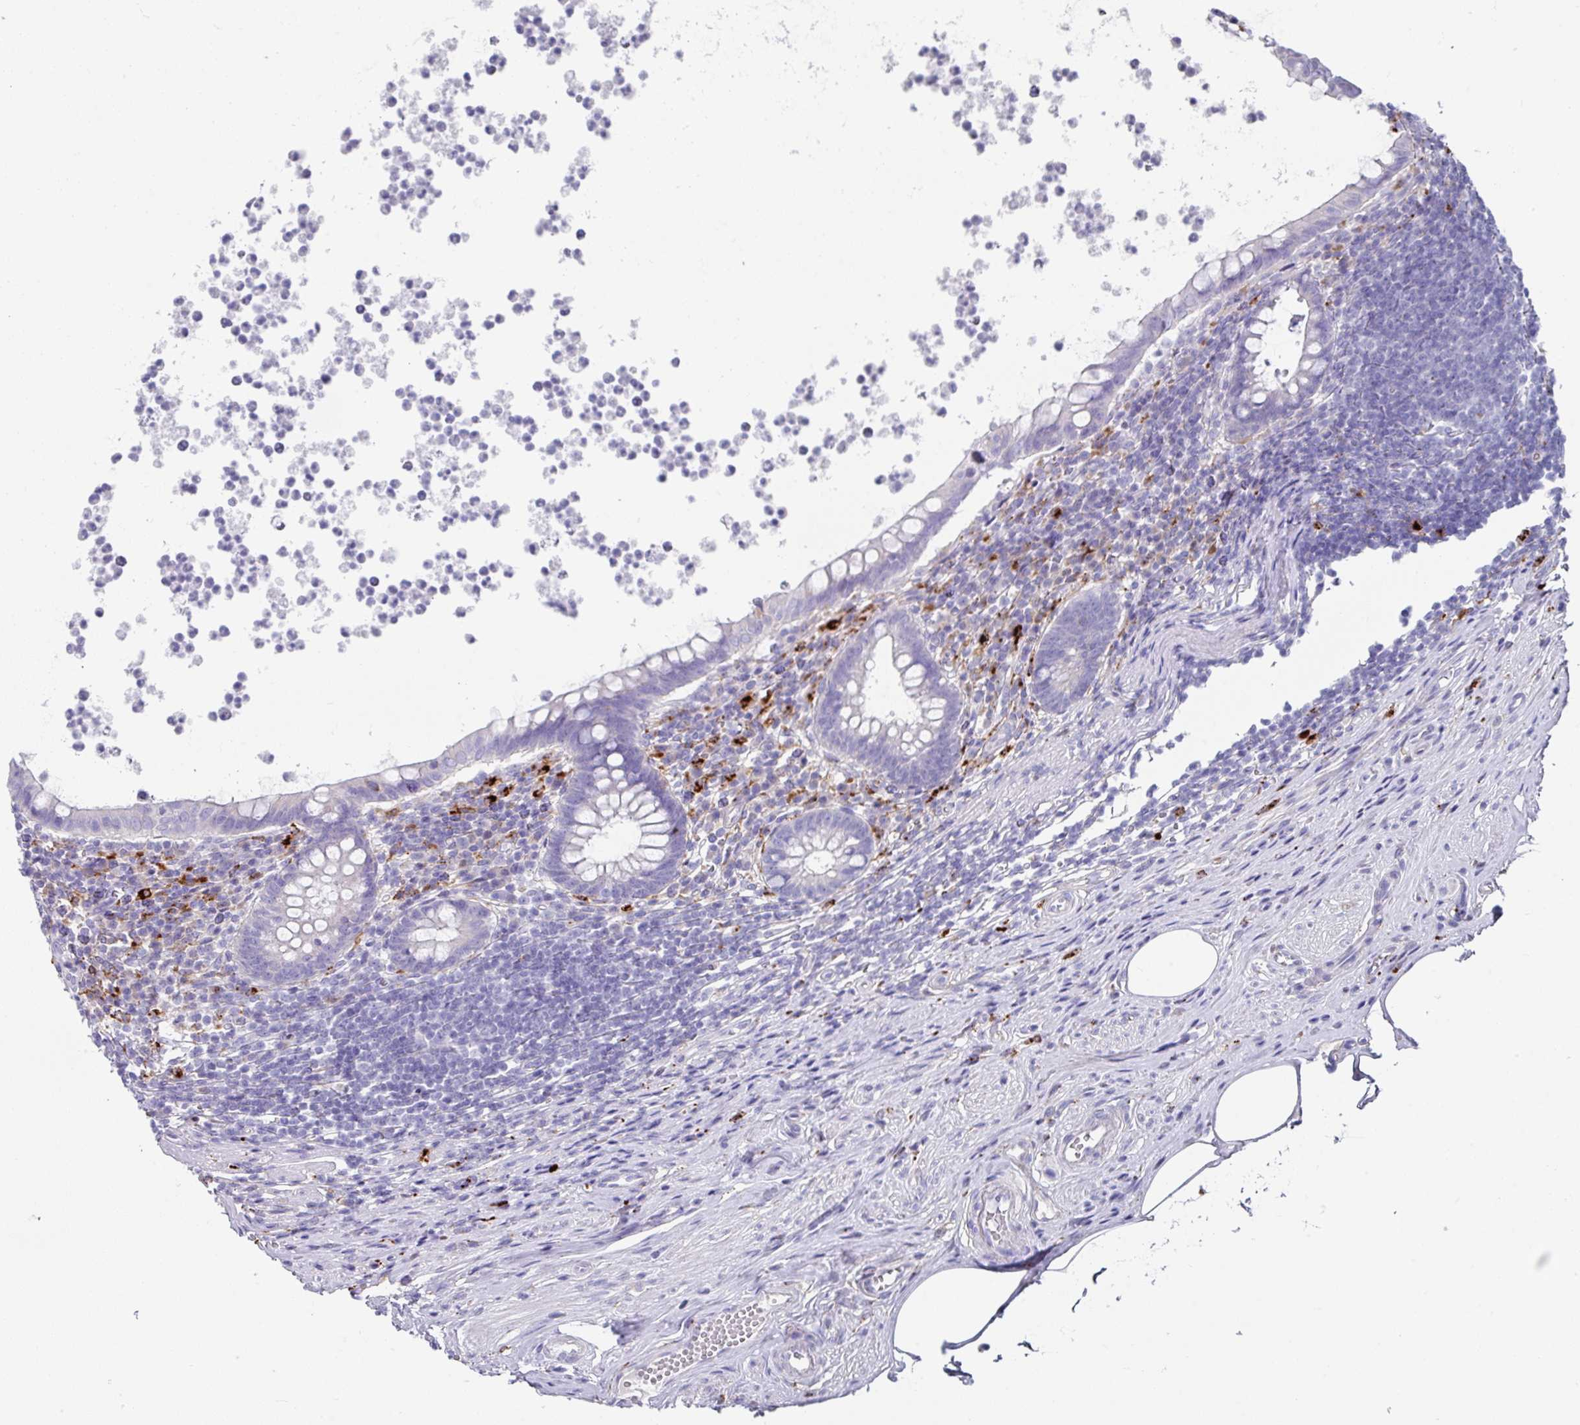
{"staining": {"intensity": "negative", "quantity": "none", "location": "none"}, "tissue": "appendix", "cell_type": "Glandular cells", "image_type": "normal", "snomed": [{"axis": "morphology", "description": "Normal tissue, NOS"}, {"axis": "topography", "description": "Appendix"}], "caption": "Immunohistochemical staining of benign appendix exhibits no significant expression in glandular cells. (Stains: DAB (3,3'-diaminobenzidine) immunohistochemistry with hematoxylin counter stain, Microscopy: brightfield microscopy at high magnification).", "gene": "CPVL", "patient": {"sex": "female", "age": 56}}